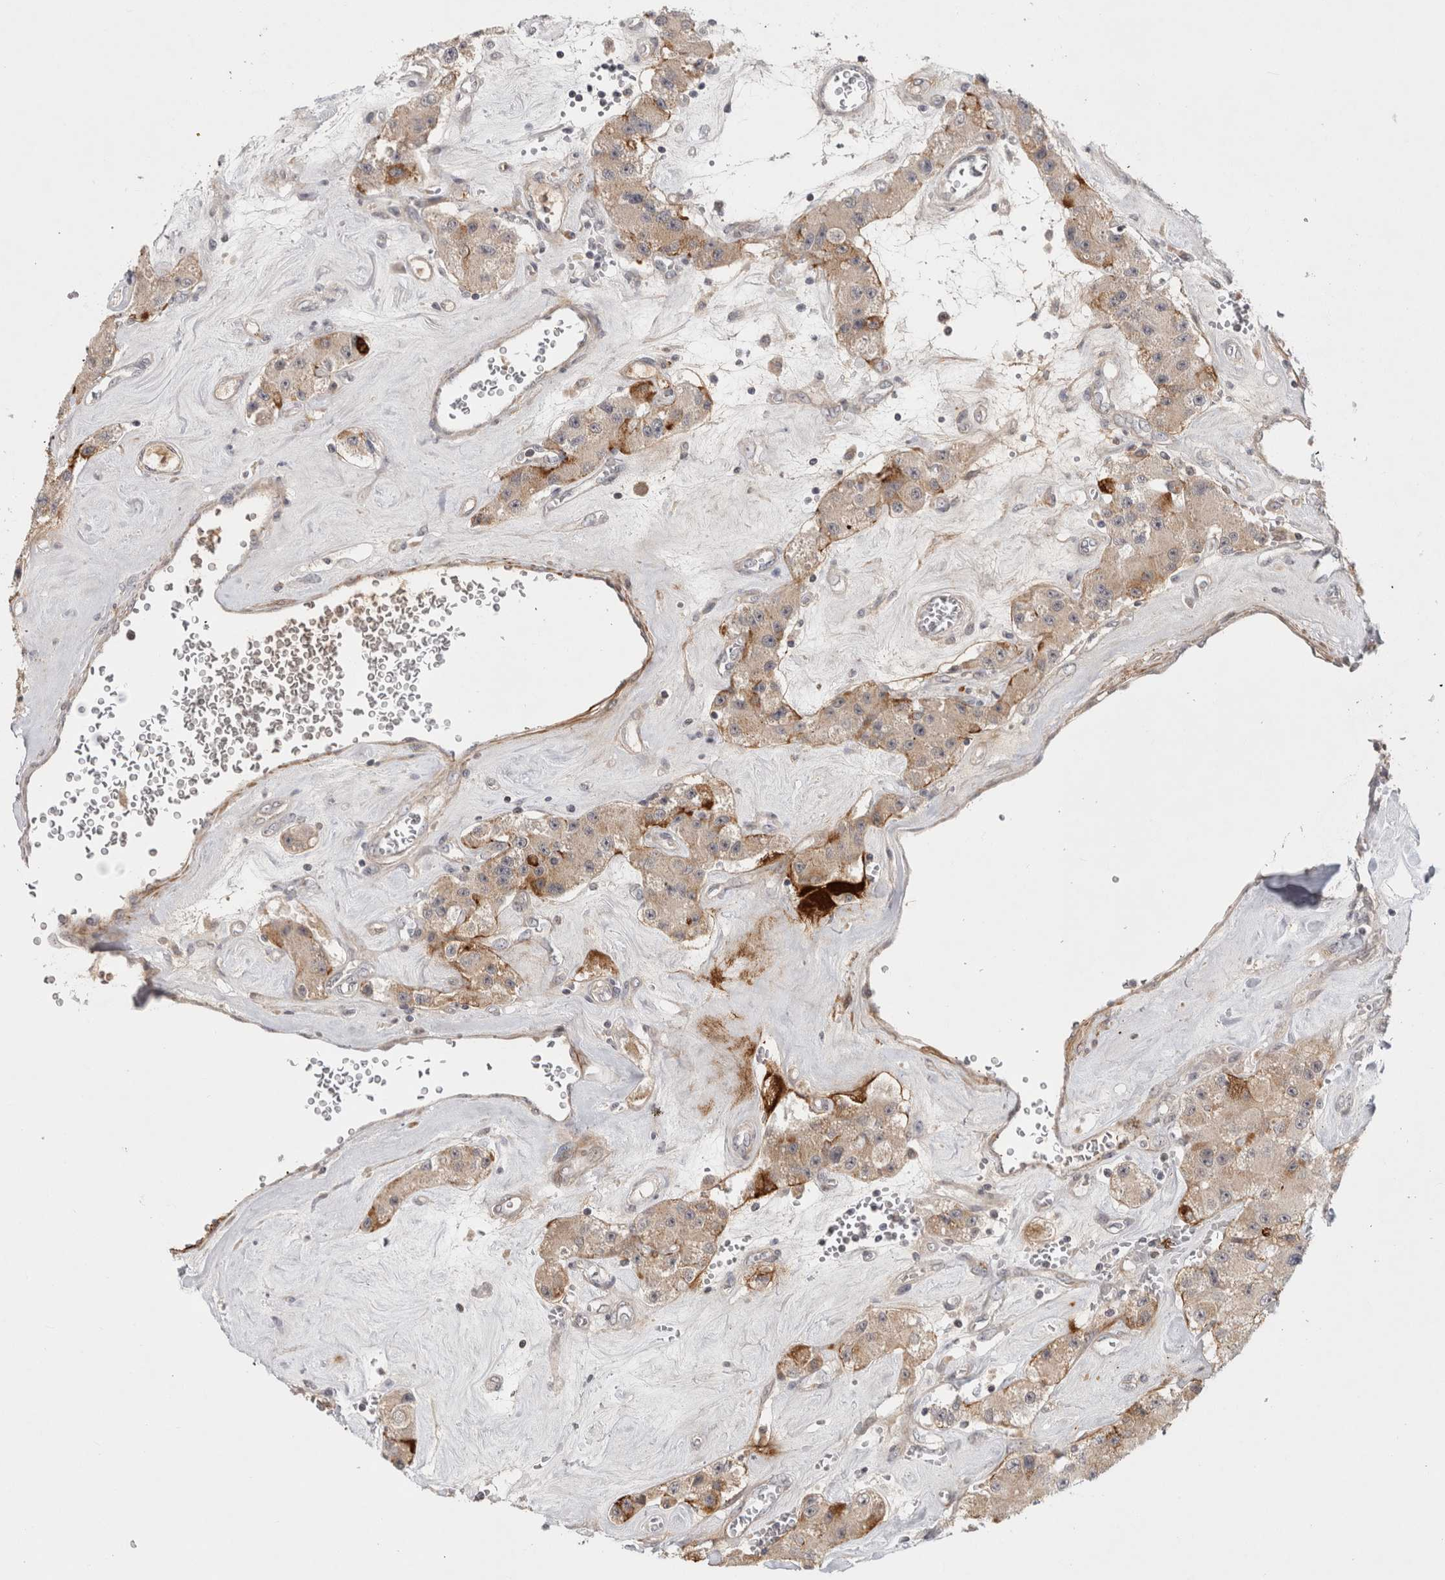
{"staining": {"intensity": "weak", "quantity": ">75%", "location": "cytoplasmic/membranous"}, "tissue": "carcinoid", "cell_type": "Tumor cells", "image_type": "cancer", "snomed": [{"axis": "morphology", "description": "Carcinoid, malignant, NOS"}, {"axis": "topography", "description": "Pancreas"}], "caption": "Protein expression analysis of human carcinoid (malignant) reveals weak cytoplasmic/membranous positivity in about >75% of tumor cells. Nuclei are stained in blue.", "gene": "ZNF318", "patient": {"sex": "male", "age": 41}}